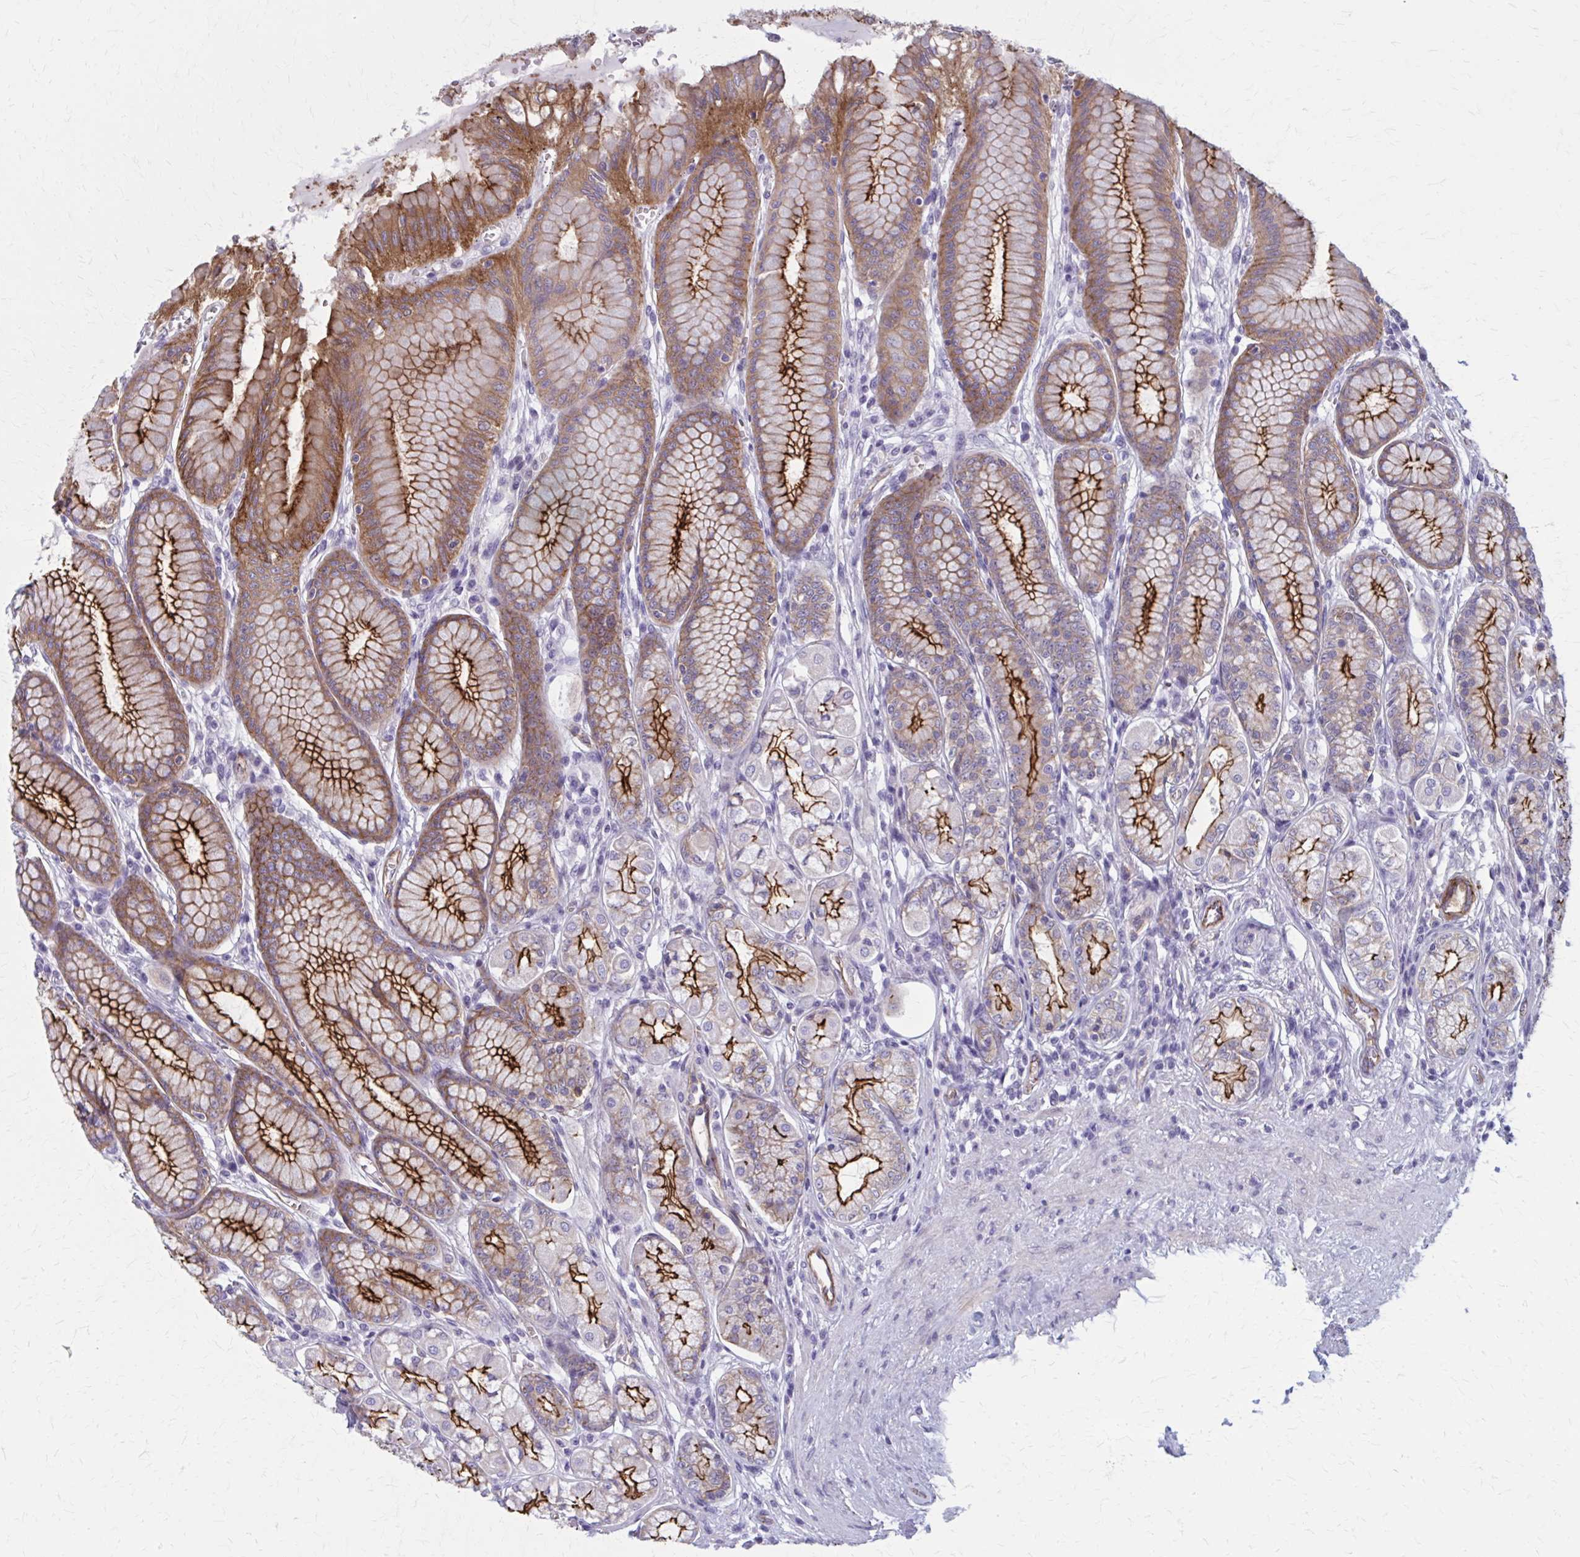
{"staining": {"intensity": "strong", "quantity": ">75%", "location": "cytoplasmic/membranous"}, "tissue": "stomach", "cell_type": "Glandular cells", "image_type": "normal", "snomed": [{"axis": "morphology", "description": "Normal tissue, NOS"}, {"axis": "topography", "description": "Stomach"}, {"axis": "topography", "description": "Stomach, lower"}], "caption": "Immunohistochemistry (IHC) (DAB (3,3'-diaminobenzidine)) staining of benign human stomach reveals strong cytoplasmic/membranous protein positivity in about >75% of glandular cells.", "gene": "ZDHHC7", "patient": {"sex": "male", "age": 76}}